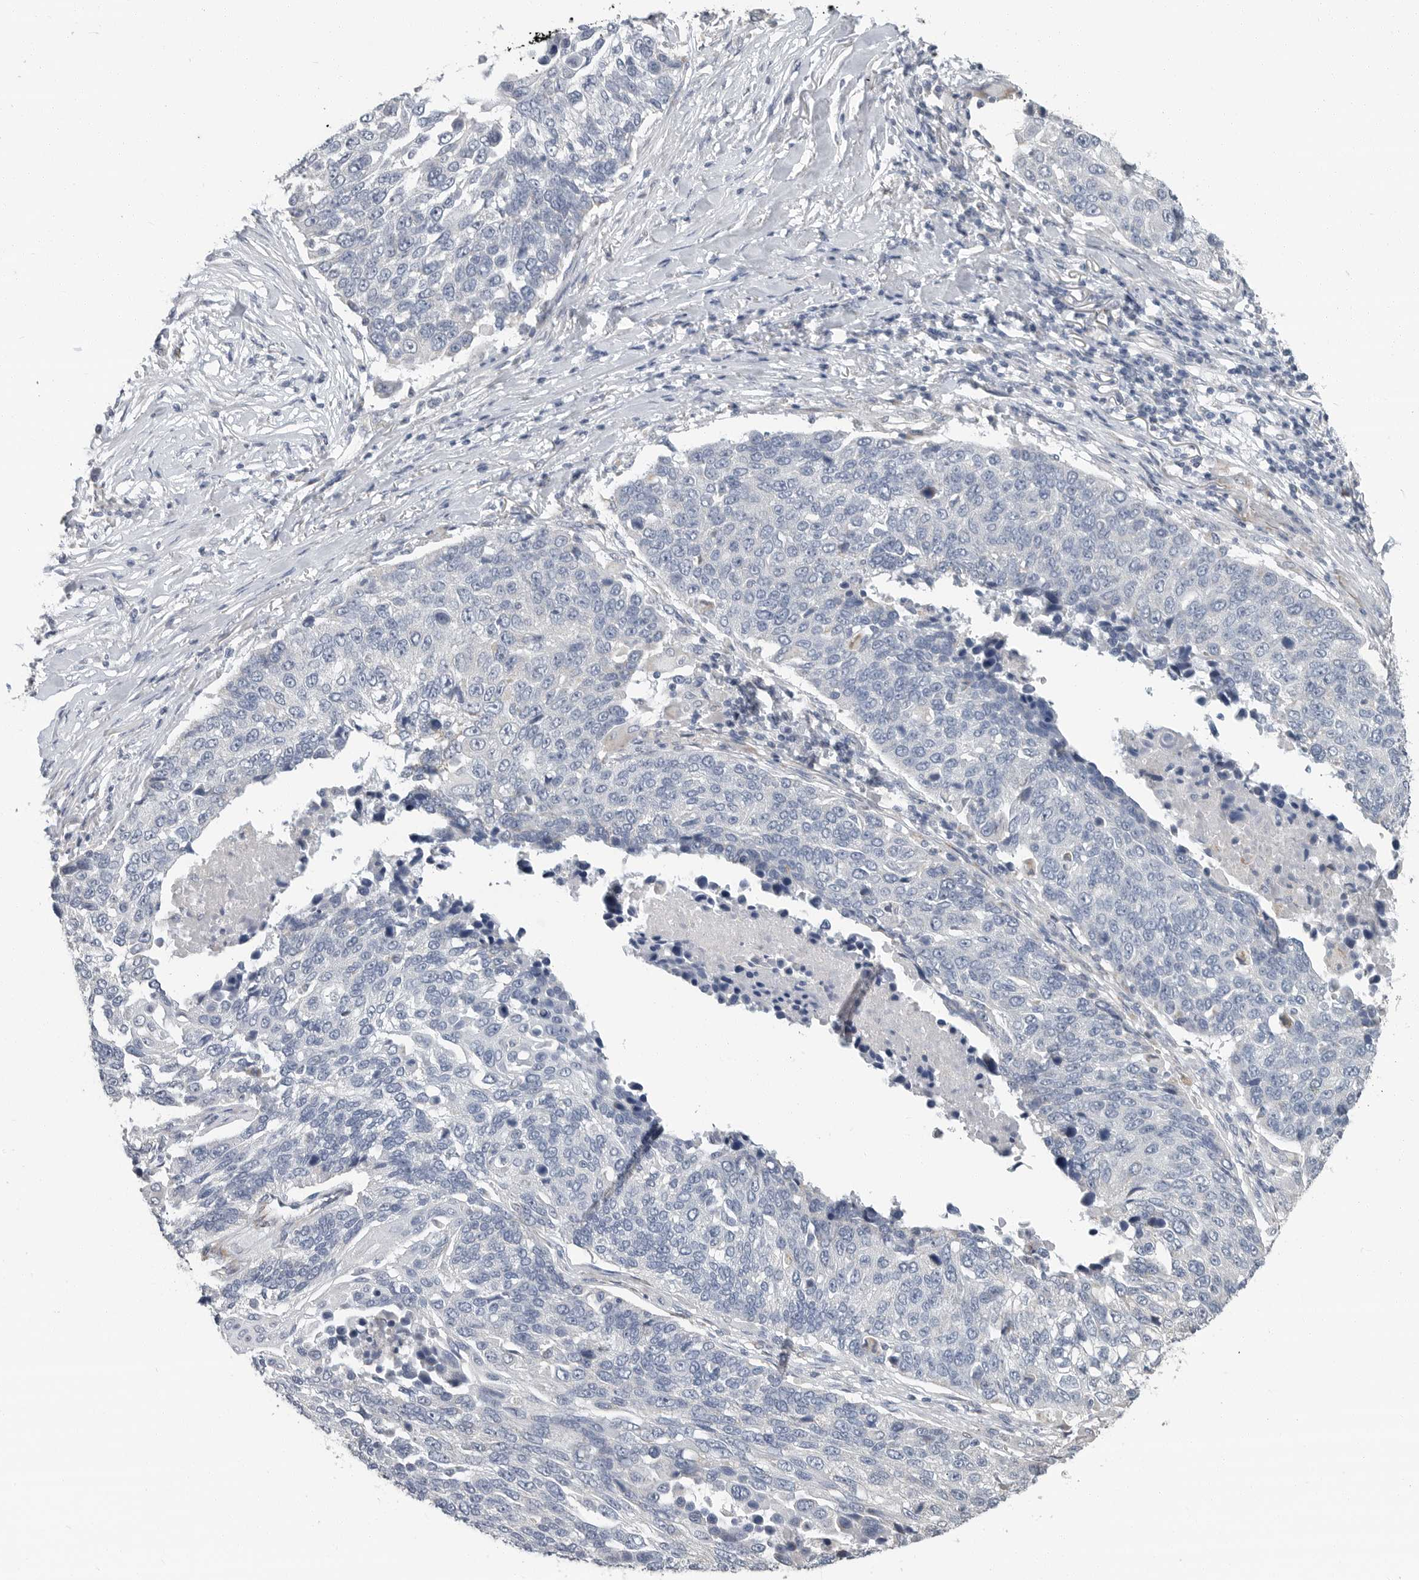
{"staining": {"intensity": "negative", "quantity": "none", "location": "none"}, "tissue": "lung cancer", "cell_type": "Tumor cells", "image_type": "cancer", "snomed": [{"axis": "morphology", "description": "Squamous cell carcinoma, NOS"}, {"axis": "topography", "description": "Lung"}], "caption": "Immunohistochemistry of lung cancer (squamous cell carcinoma) demonstrates no positivity in tumor cells.", "gene": "PLN", "patient": {"sex": "male", "age": 66}}